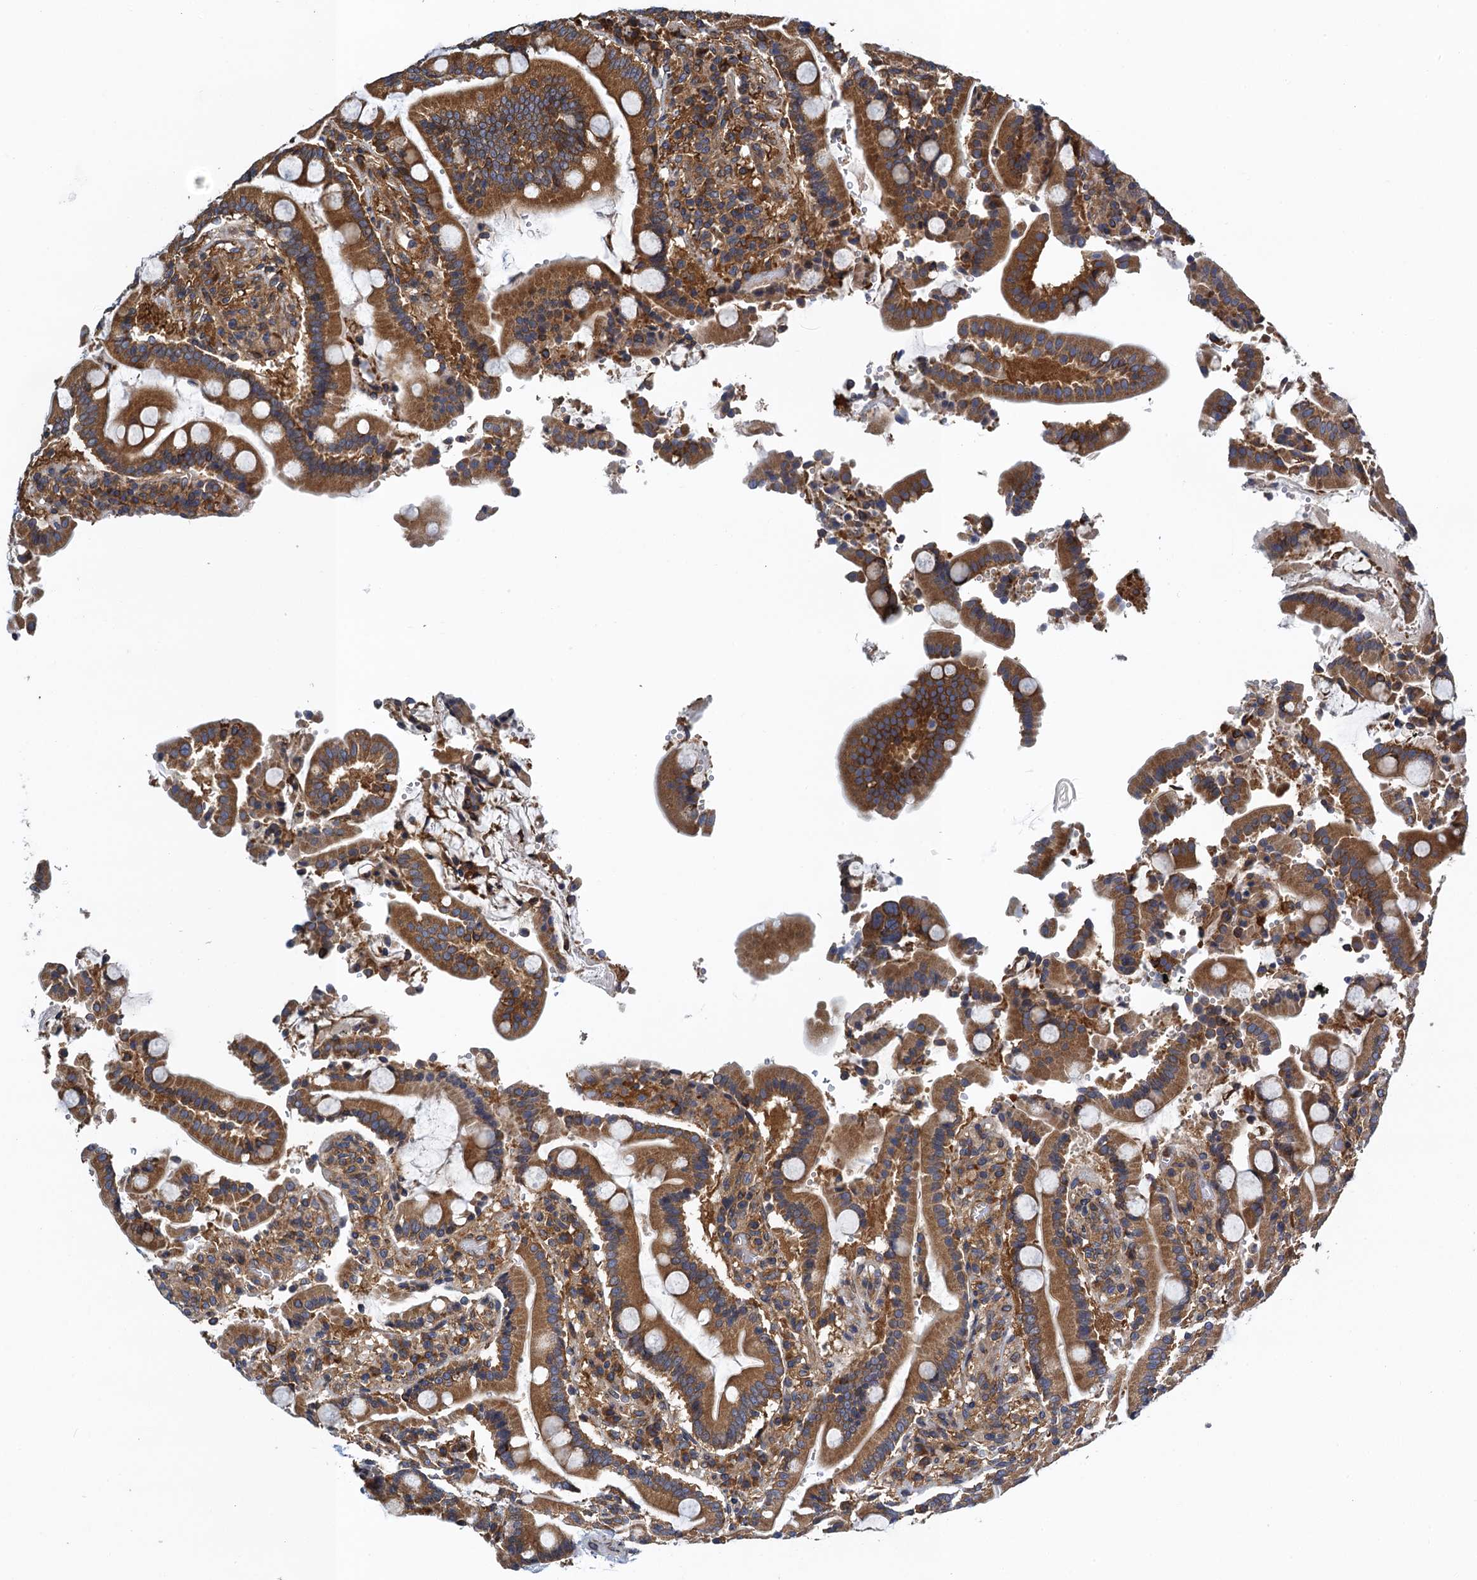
{"staining": {"intensity": "strong", "quantity": ">75%", "location": "cytoplasmic/membranous"}, "tissue": "duodenum", "cell_type": "Glandular cells", "image_type": "normal", "snomed": [{"axis": "morphology", "description": "Normal tissue, NOS"}, {"axis": "topography", "description": "Small intestine, NOS"}], "caption": "Protein expression analysis of normal human duodenum reveals strong cytoplasmic/membranous staining in about >75% of glandular cells.", "gene": "MDM1", "patient": {"sex": "female", "age": 71}}